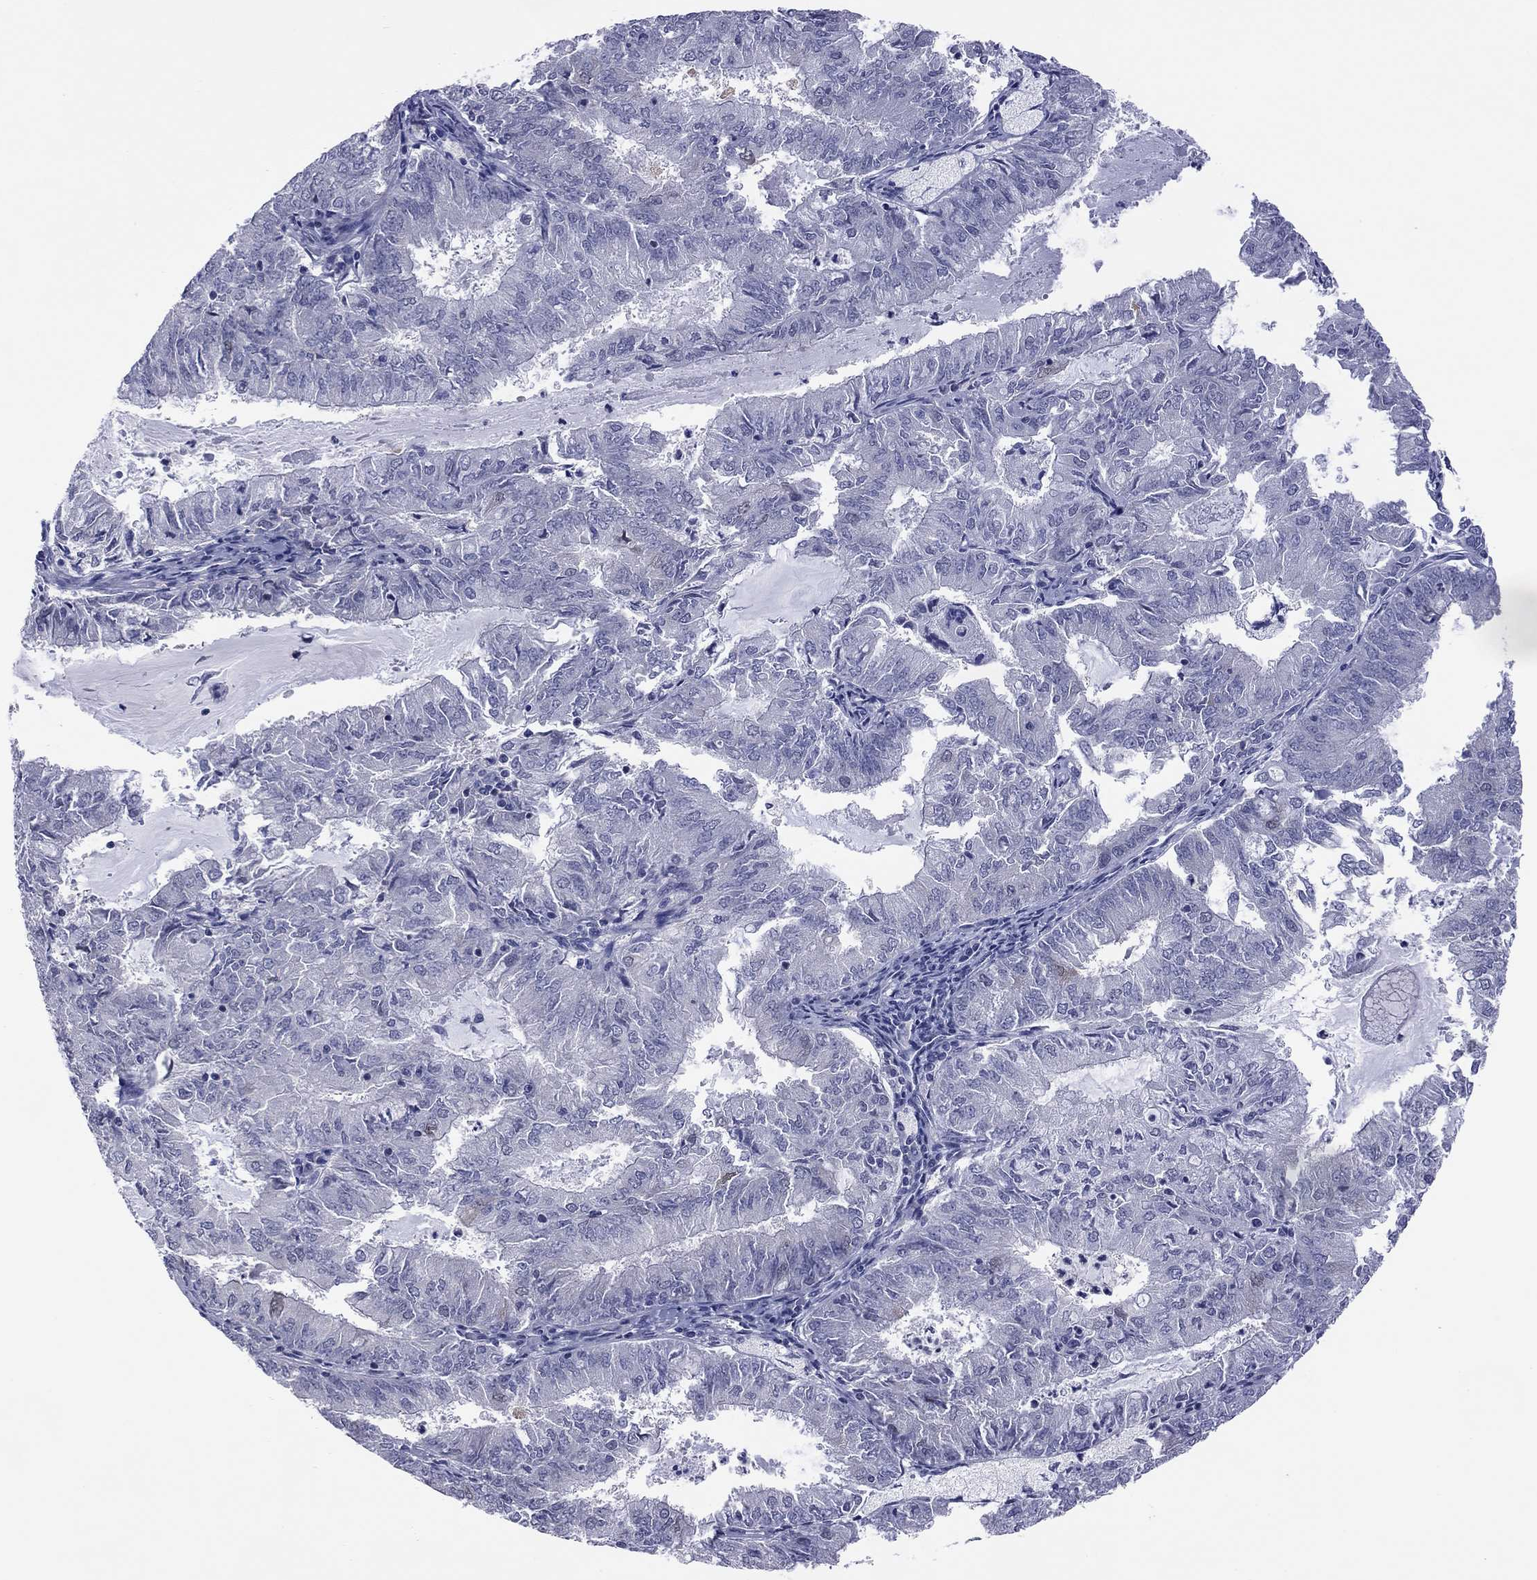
{"staining": {"intensity": "negative", "quantity": "none", "location": "none"}, "tissue": "endometrial cancer", "cell_type": "Tumor cells", "image_type": "cancer", "snomed": [{"axis": "morphology", "description": "Adenocarcinoma, NOS"}, {"axis": "topography", "description": "Endometrium"}], "caption": "Tumor cells are negative for protein expression in human adenocarcinoma (endometrial).", "gene": "POU5F2", "patient": {"sex": "female", "age": 57}}